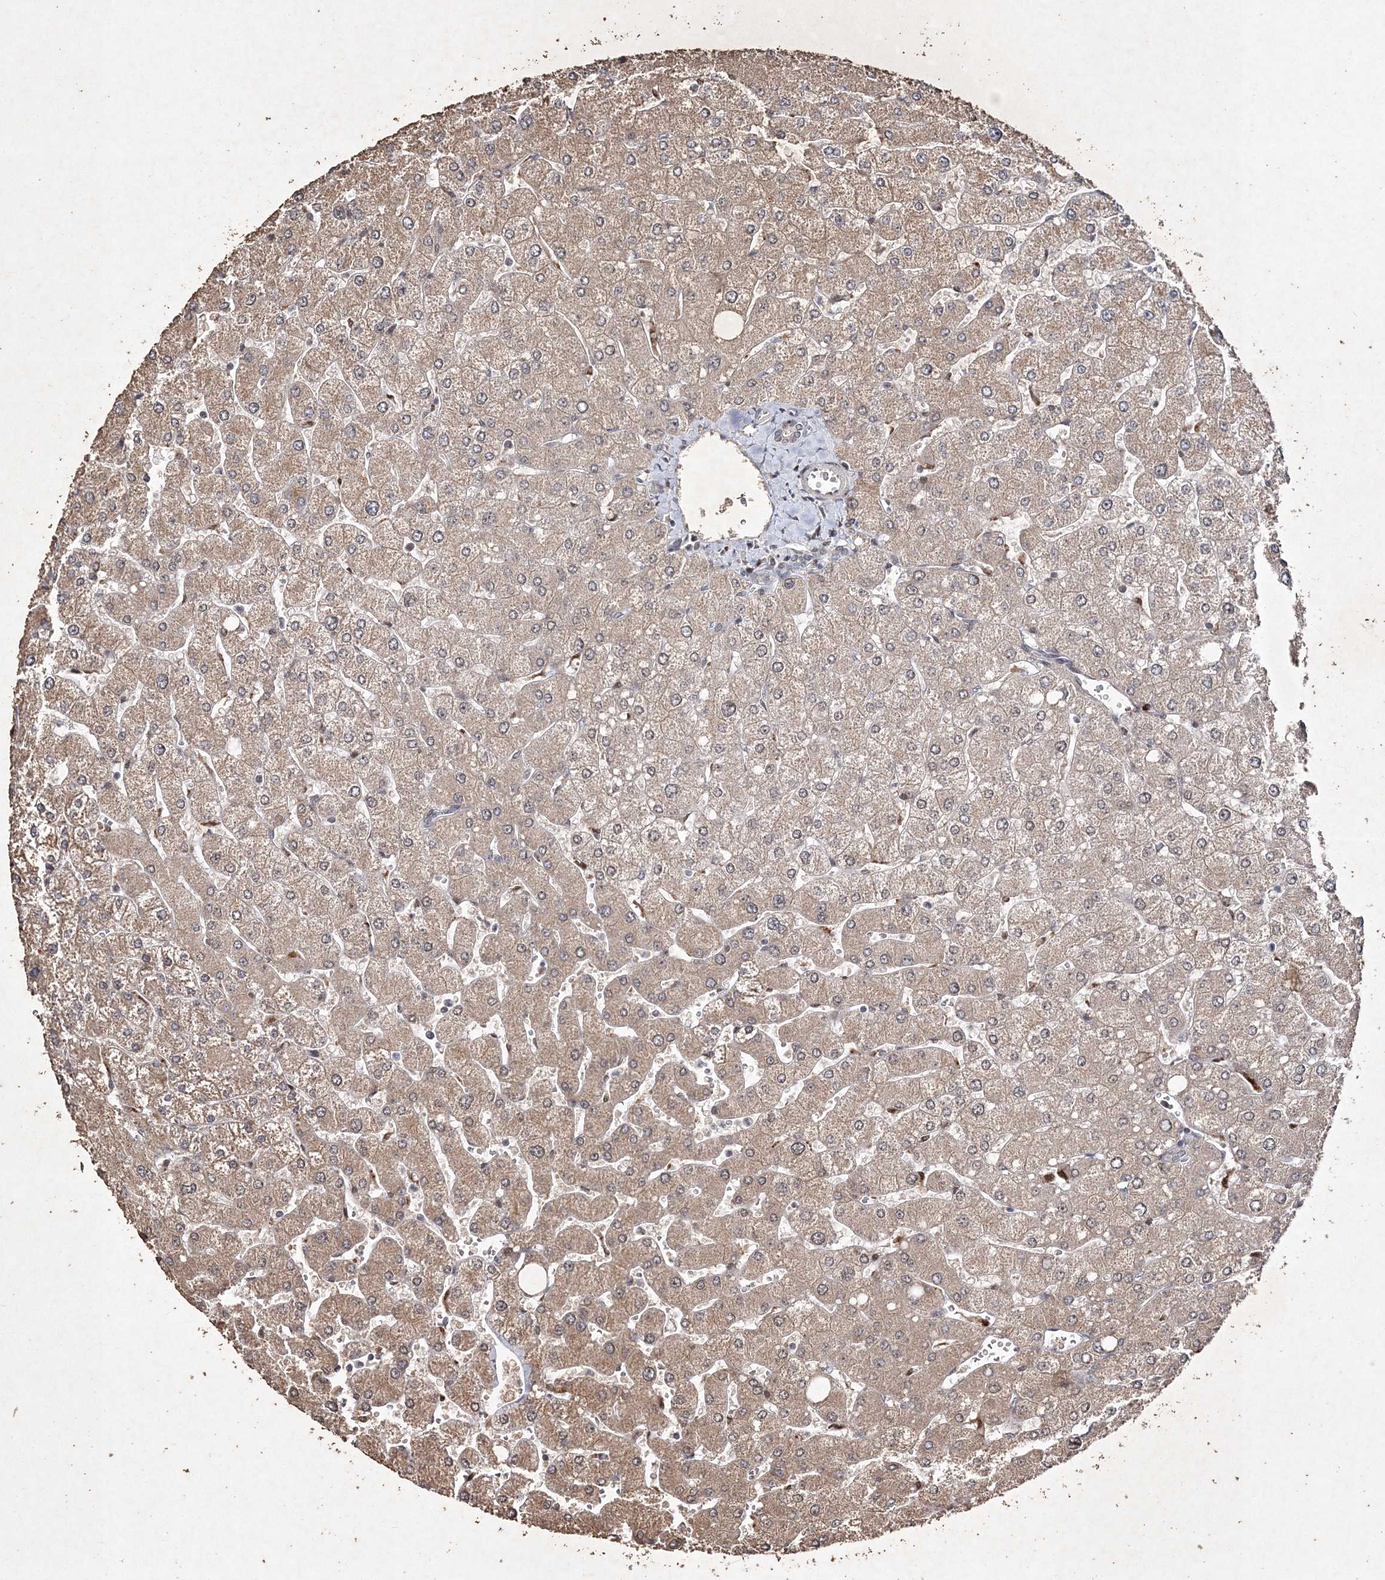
{"staining": {"intensity": "negative", "quantity": "none", "location": "none"}, "tissue": "liver", "cell_type": "Cholangiocytes", "image_type": "normal", "snomed": [{"axis": "morphology", "description": "Normal tissue, NOS"}, {"axis": "topography", "description": "Liver"}], "caption": "DAB (3,3'-diaminobenzidine) immunohistochemical staining of unremarkable human liver shows no significant positivity in cholangiocytes. (DAB (3,3'-diaminobenzidine) immunohistochemistry (IHC) visualized using brightfield microscopy, high magnification).", "gene": "C3orf38", "patient": {"sex": "male", "age": 55}}